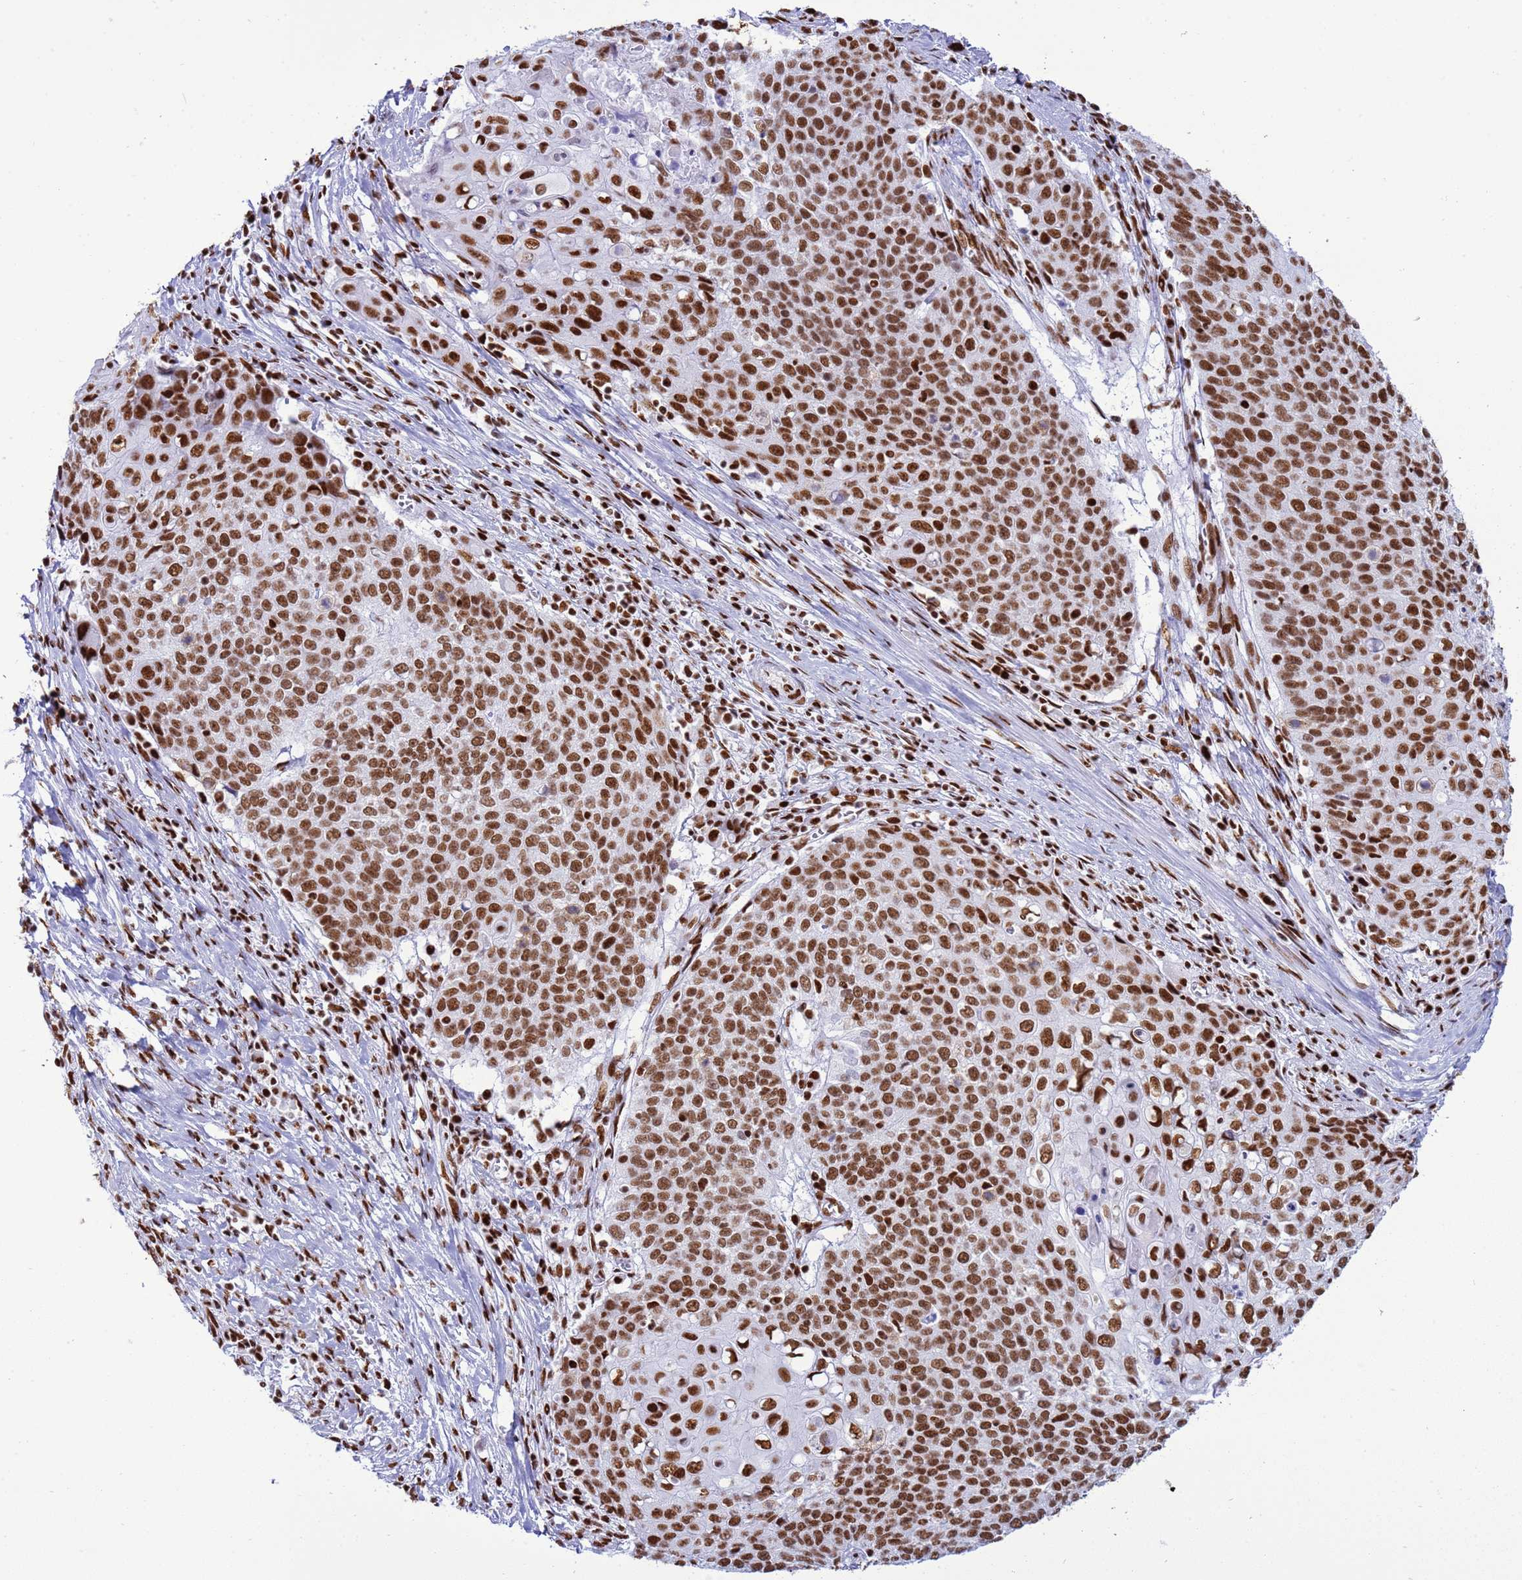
{"staining": {"intensity": "moderate", "quantity": ">75%", "location": "nuclear"}, "tissue": "cervical cancer", "cell_type": "Tumor cells", "image_type": "cancer", "snomed": [{"axis": "morphology", "description": "Squamous cell carcinoma, NOS"}, {"axis": "topography", "description": "Cervix"}], "caption": "Immunohistochemical staining of human cervical squamous cell carcinoma exhibits moderate nuclear protein staining in approximately >75% of tumor cells.", "gene": "RALY", "patient": {"sex": "female", "age": 39}}